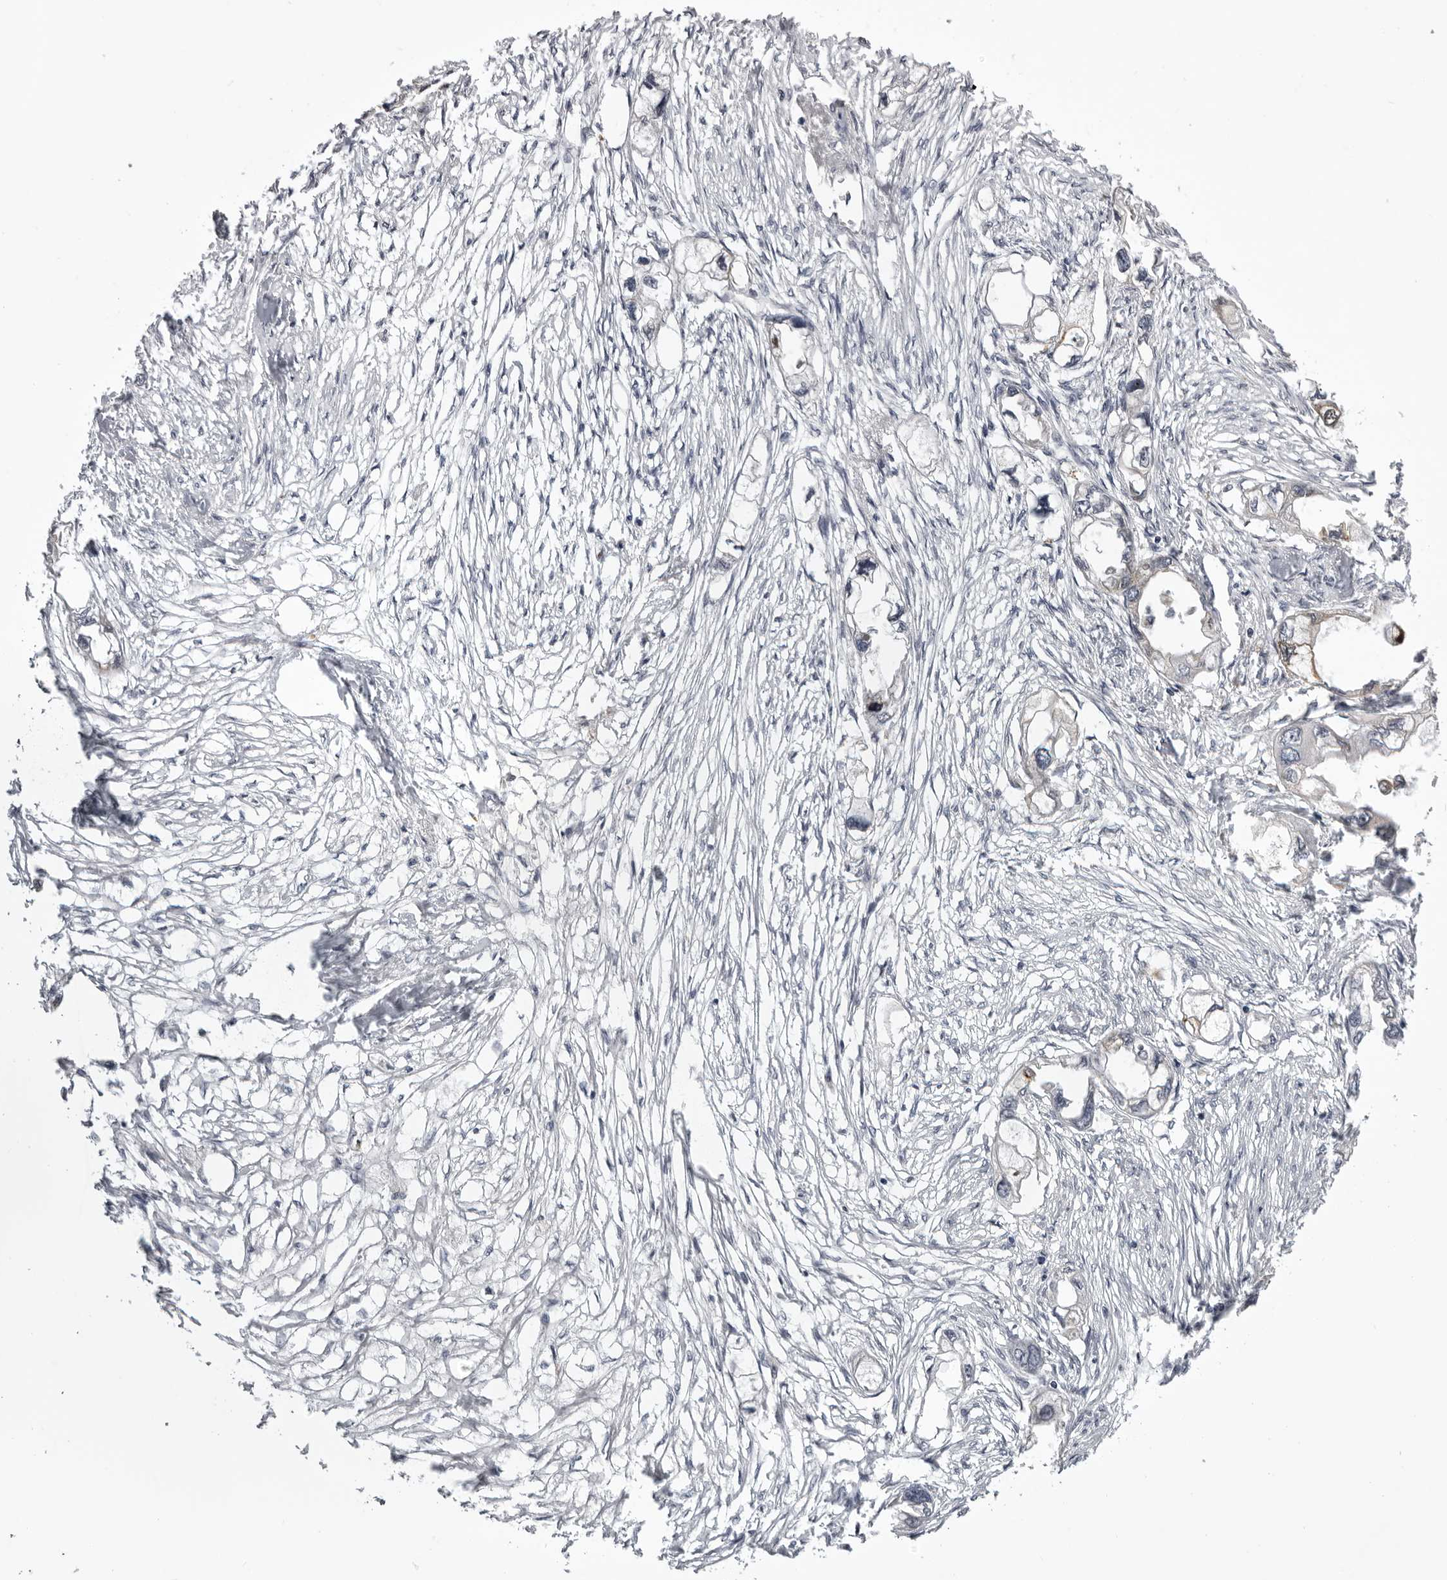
{"staining": {"intensity": "strong", "quantity": "<25%", "location": "cytoplasmic/membranous"}, "tissue": "endometrial cancer", "cell_type": "Tumor cells", "image_type": "cancer", "snomed": [{"axis": "morphology", "description": "Adenocarcinoma, NOS"}, {"axis": "morphology", "description": "Adenocarcinoma, metastatic, NOS"}, {"axis": "topography", "description": "Adipose tissue"}, {"axis": "topography", "description": "Endometrium"}], "caption": "Immunohistochemical staining of human endometrial cancer (adenocarcinoma) reveals medium levels of strong cytoplasmic/membranous positivity in about <25% of tumor cells. (brown staining indicates protein expression, while blue staining denotes nuclei).", "gene": "NCEH1", "patient": {"sex": "female", "age": 67}}